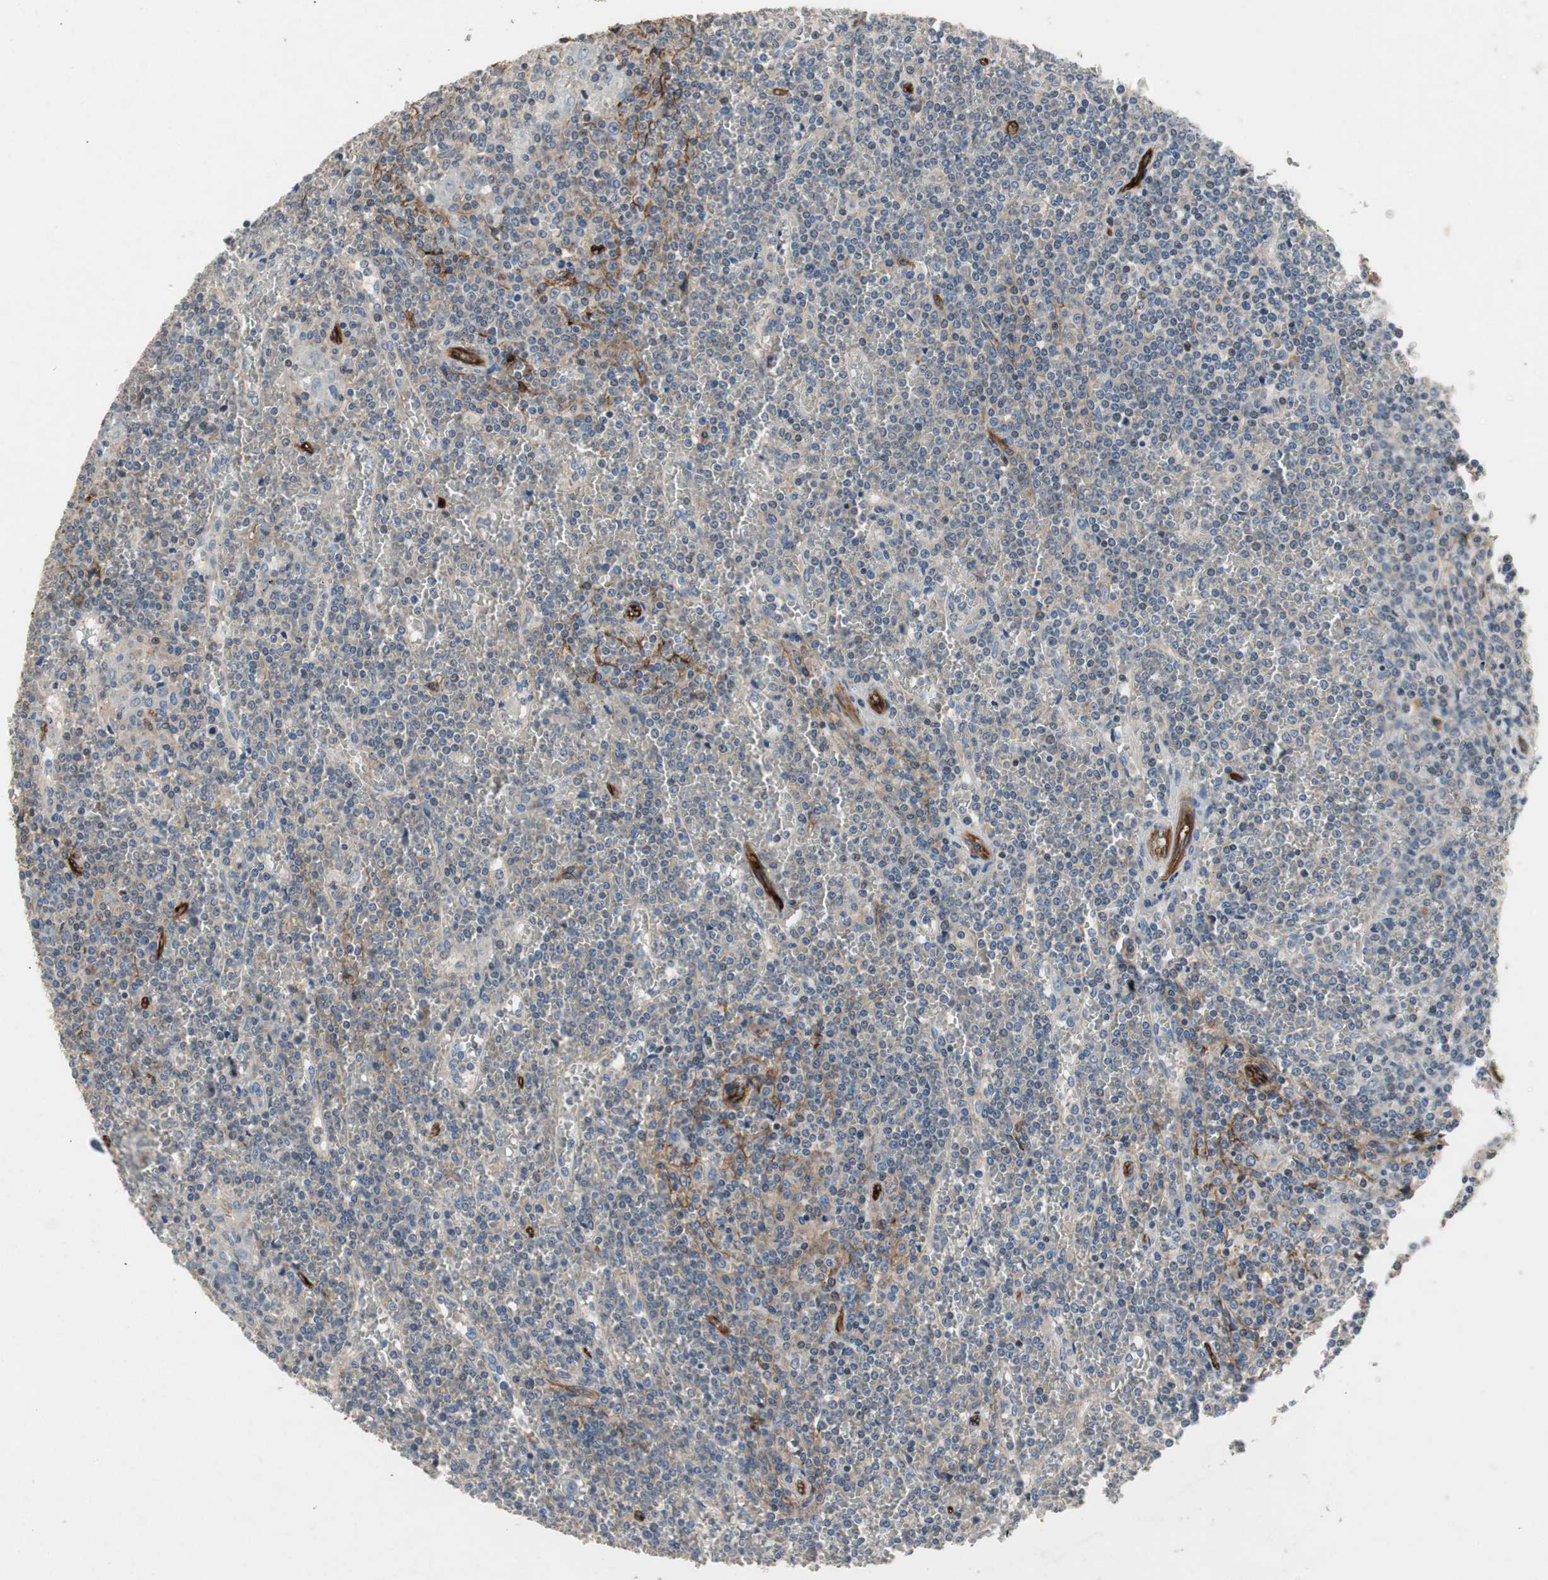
{"staining": {"intensity": "moderate", "quantity": "<25%", "location": "cytoplasmic/membranous"}, "tissue": "lymphoma", "cell_type": "Tumor cells", "image_type": "cancer", "snomed": [{"axis": "morphology", "description": "Malignant lymphoma, non-Hodgkin's type, Low grade"}, {"axis": "topography", "description": "Spleen"}], "caption": "Immunohistochemical staining of human malignant lymphoma, non-Hodgkin's type (low-grade) displays low levels of moderate cytoplasmic/membranous protein staining in approximately <25% of tumor cells.", "gene": "ALPL", "patient": {"sex": "female", "age": 19}}